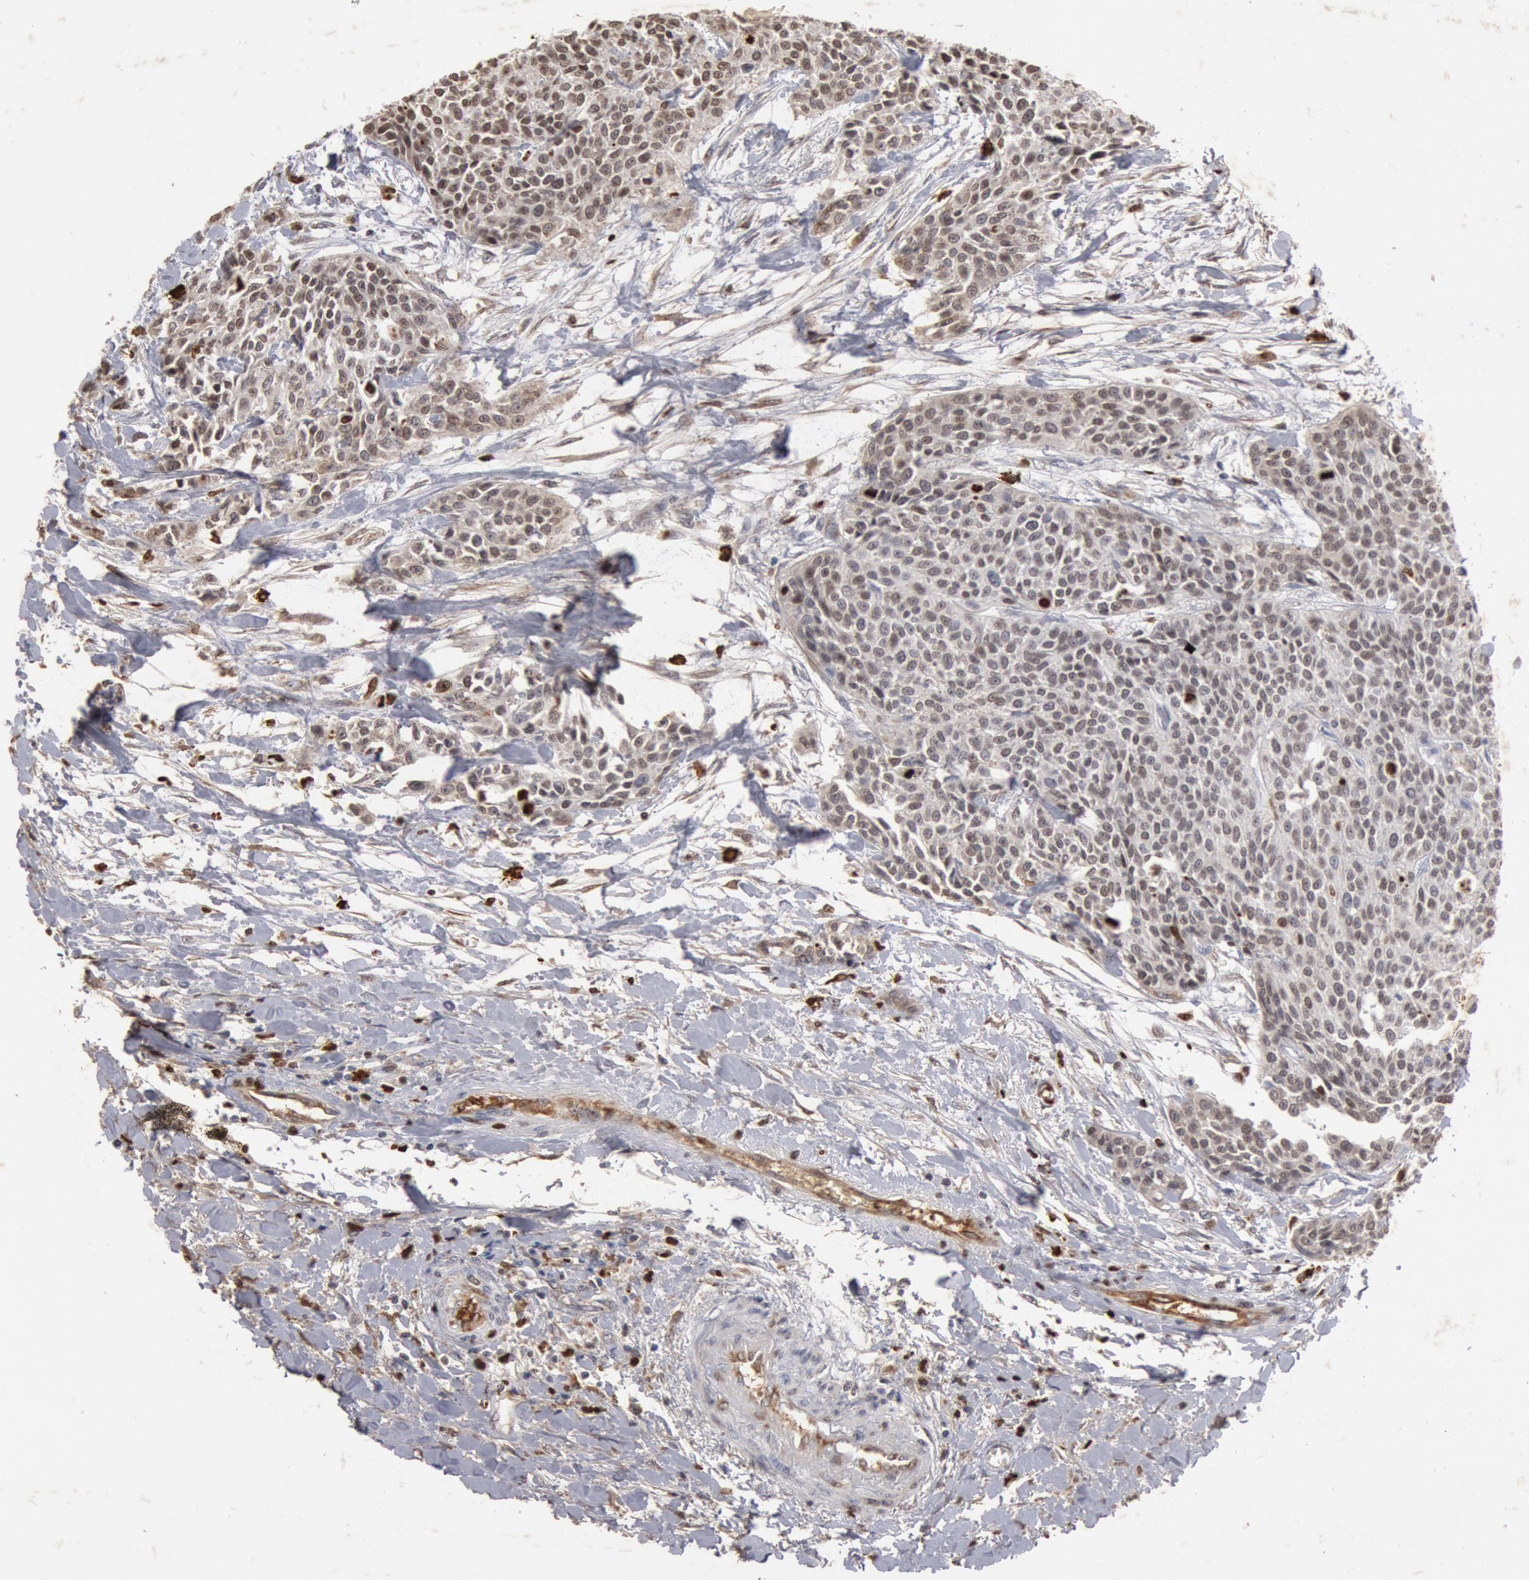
{"staining": {"intensity": "moderate", "quantity": ">75%", "location": "cytoplasmic/membranous,nuclear"}, "tissue": "urothelial cancer", "cell_type": "Tumor cells", "image_type": "cancer", "snomed": [{"axis": "morphology", "description": "Urothelial carcinoma, High grade"}, {"axis": "topography", "description": "Urinary bladder"}], "caption": "Urothelial cancer stained for a protein (brown) displays moderate cytoplasmic/membranous and nuclear positive expression in about >75% of tumor cells.", "gene": "FOXA2", "patient": {"sex": "male", "age": 56}}